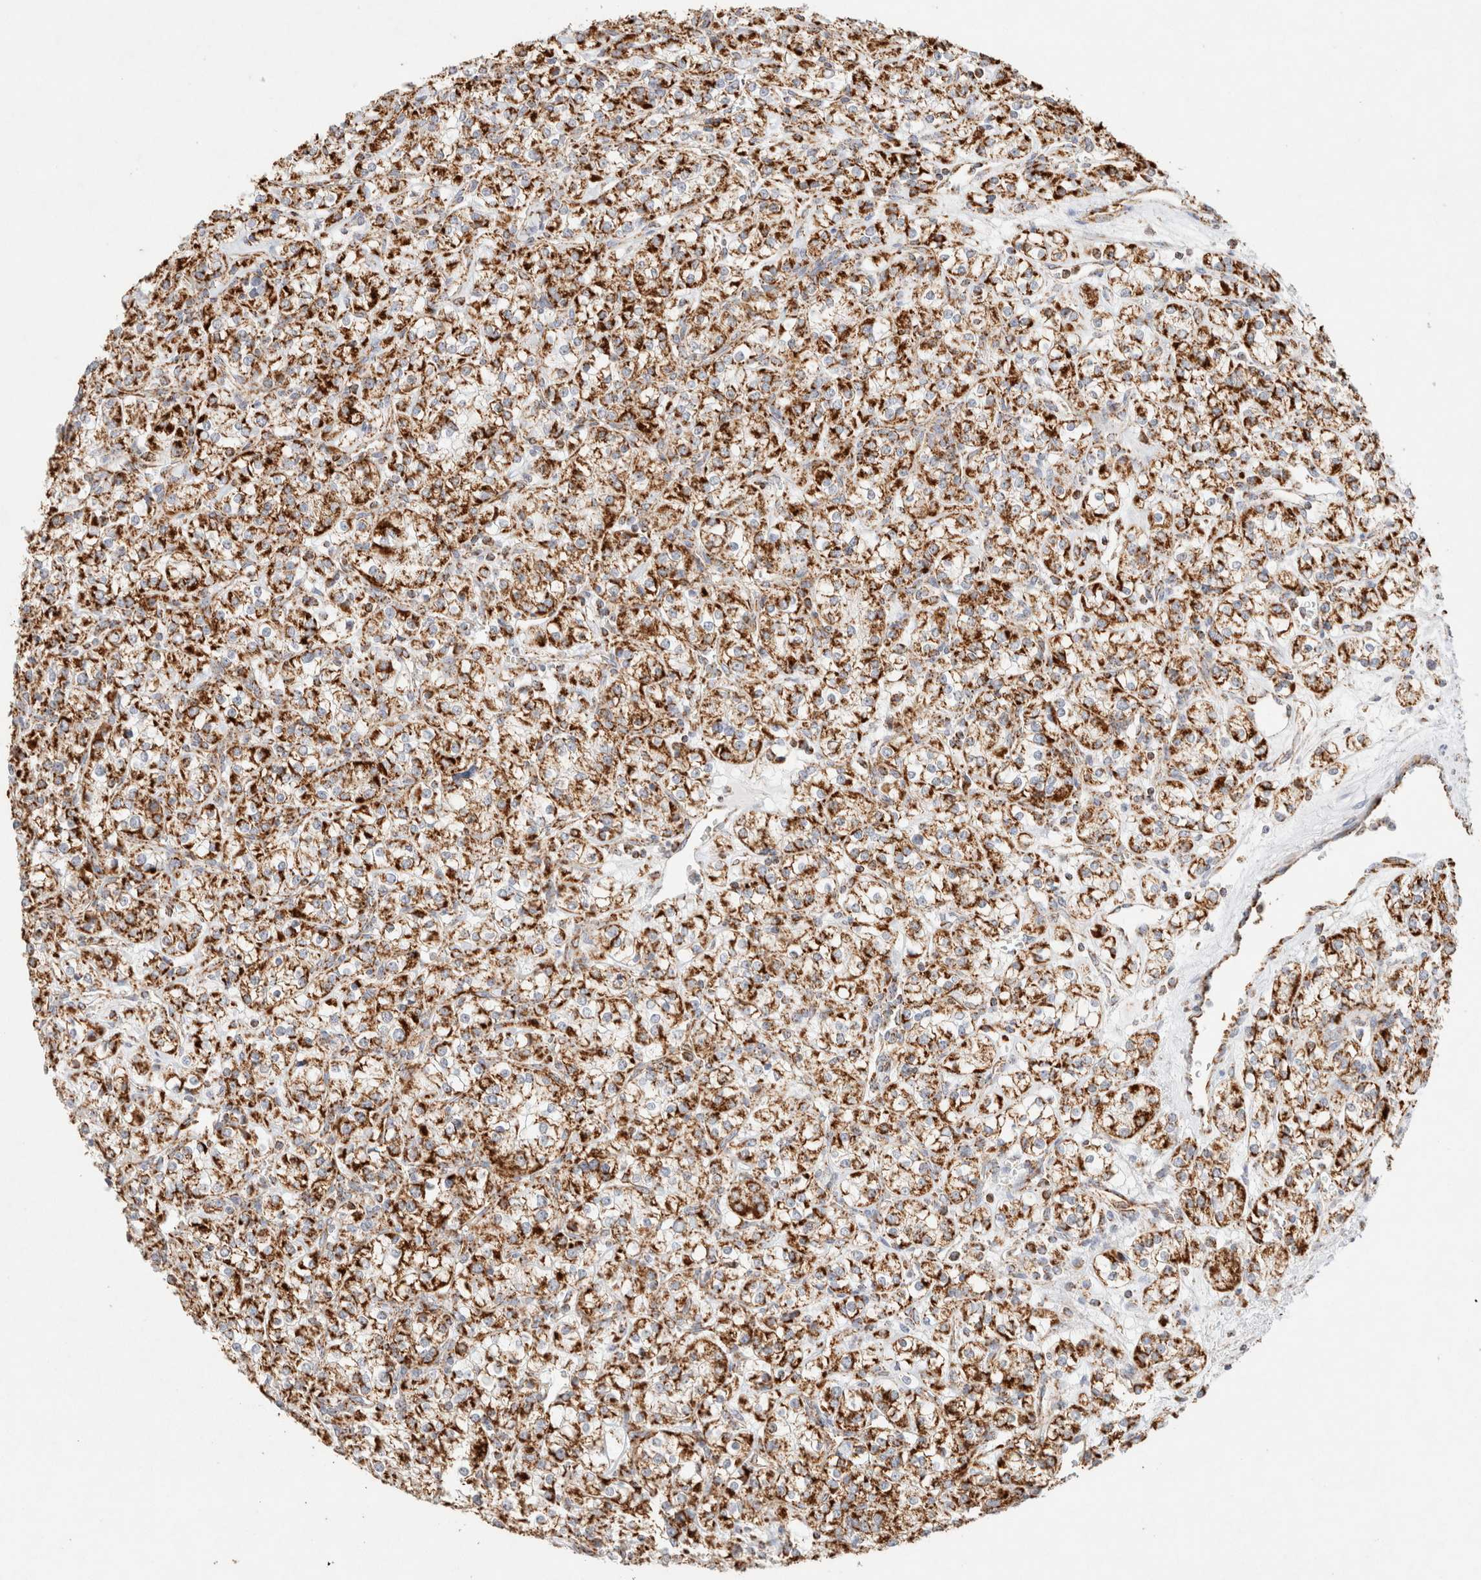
{"staining": {"intensity": "strong", "quantity": ">75%", "location": "cytoplasmic/membranous"}, "tissue": "renal cancer", "cell_type": "Tumor cells", "image_type": "cancer", "snomed": [{"axis": "morphology", "description": "Adenocarcinoma, NOS"}, {"axis": "topography", "description": "Kidney"}], "caption": "A high amount of strong cytoplasmic/membranous positivity is identified in about >75% of tumor cells in renal cancer tissue.", "gene": "PHB2", "patient": {"sex": "male", "age": 77}}